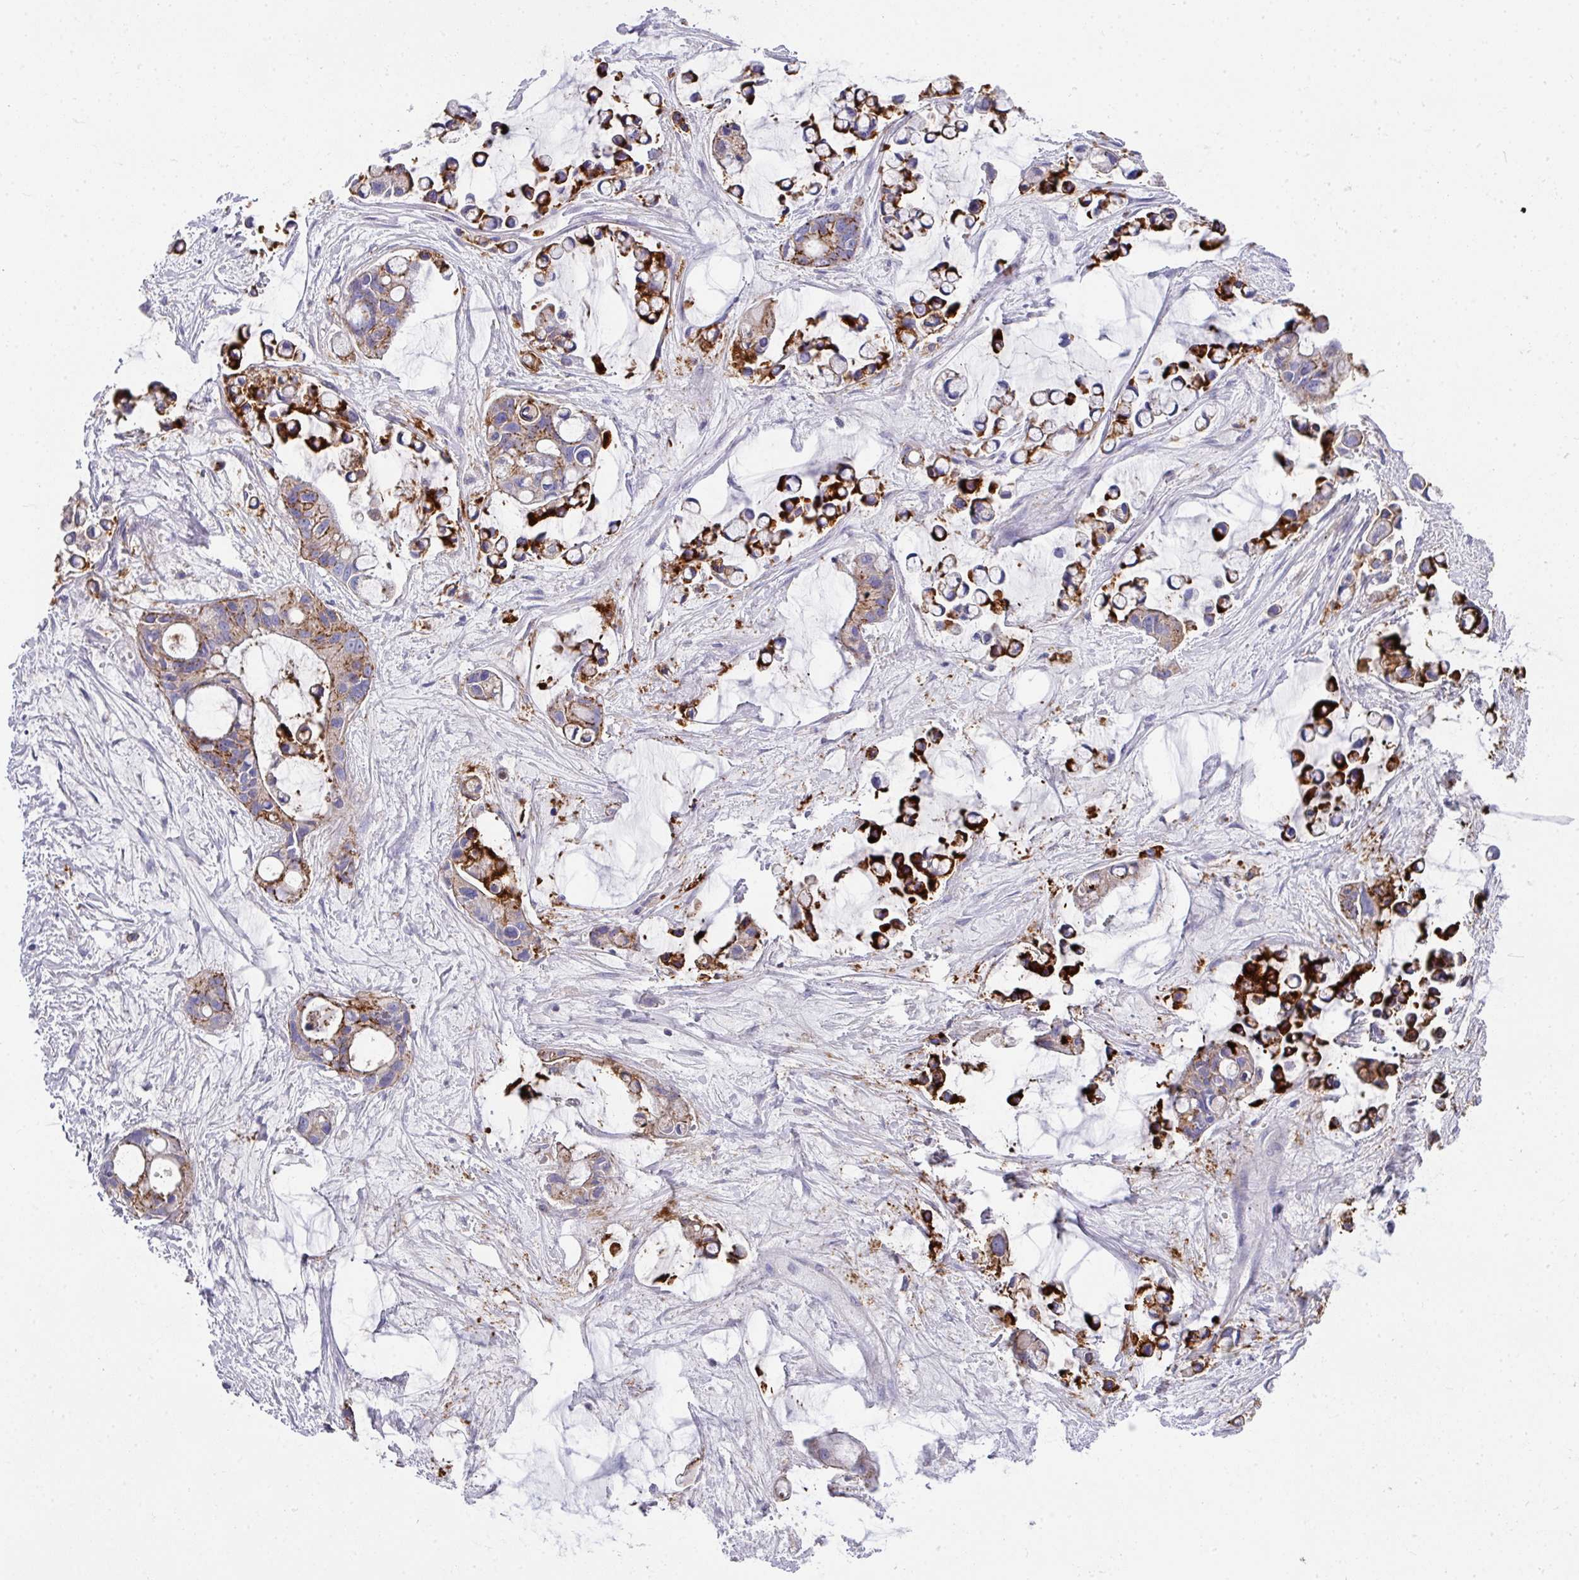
{"staining": {"intensity": "strong", "quantity": ">75%", "location": "cytoplasmic/membranous"}, "tissue": "ovarian cancer", "cell_type": "Tumor cells", "image_type": "cancer", "snomed": [{"axis": "morphology", "description": "Cystadenocarcinoma, mucinous, NOS"}, {"axis": "topography", "description": "Ovary"}], "caption": "Ovarian cancer (mucinous cystadenocarcinoma) stained with a protein marker exhibits strong staining in tumor cells.", "gene": "CLDN1", "patient": {"sex": "female", "age": 63}}